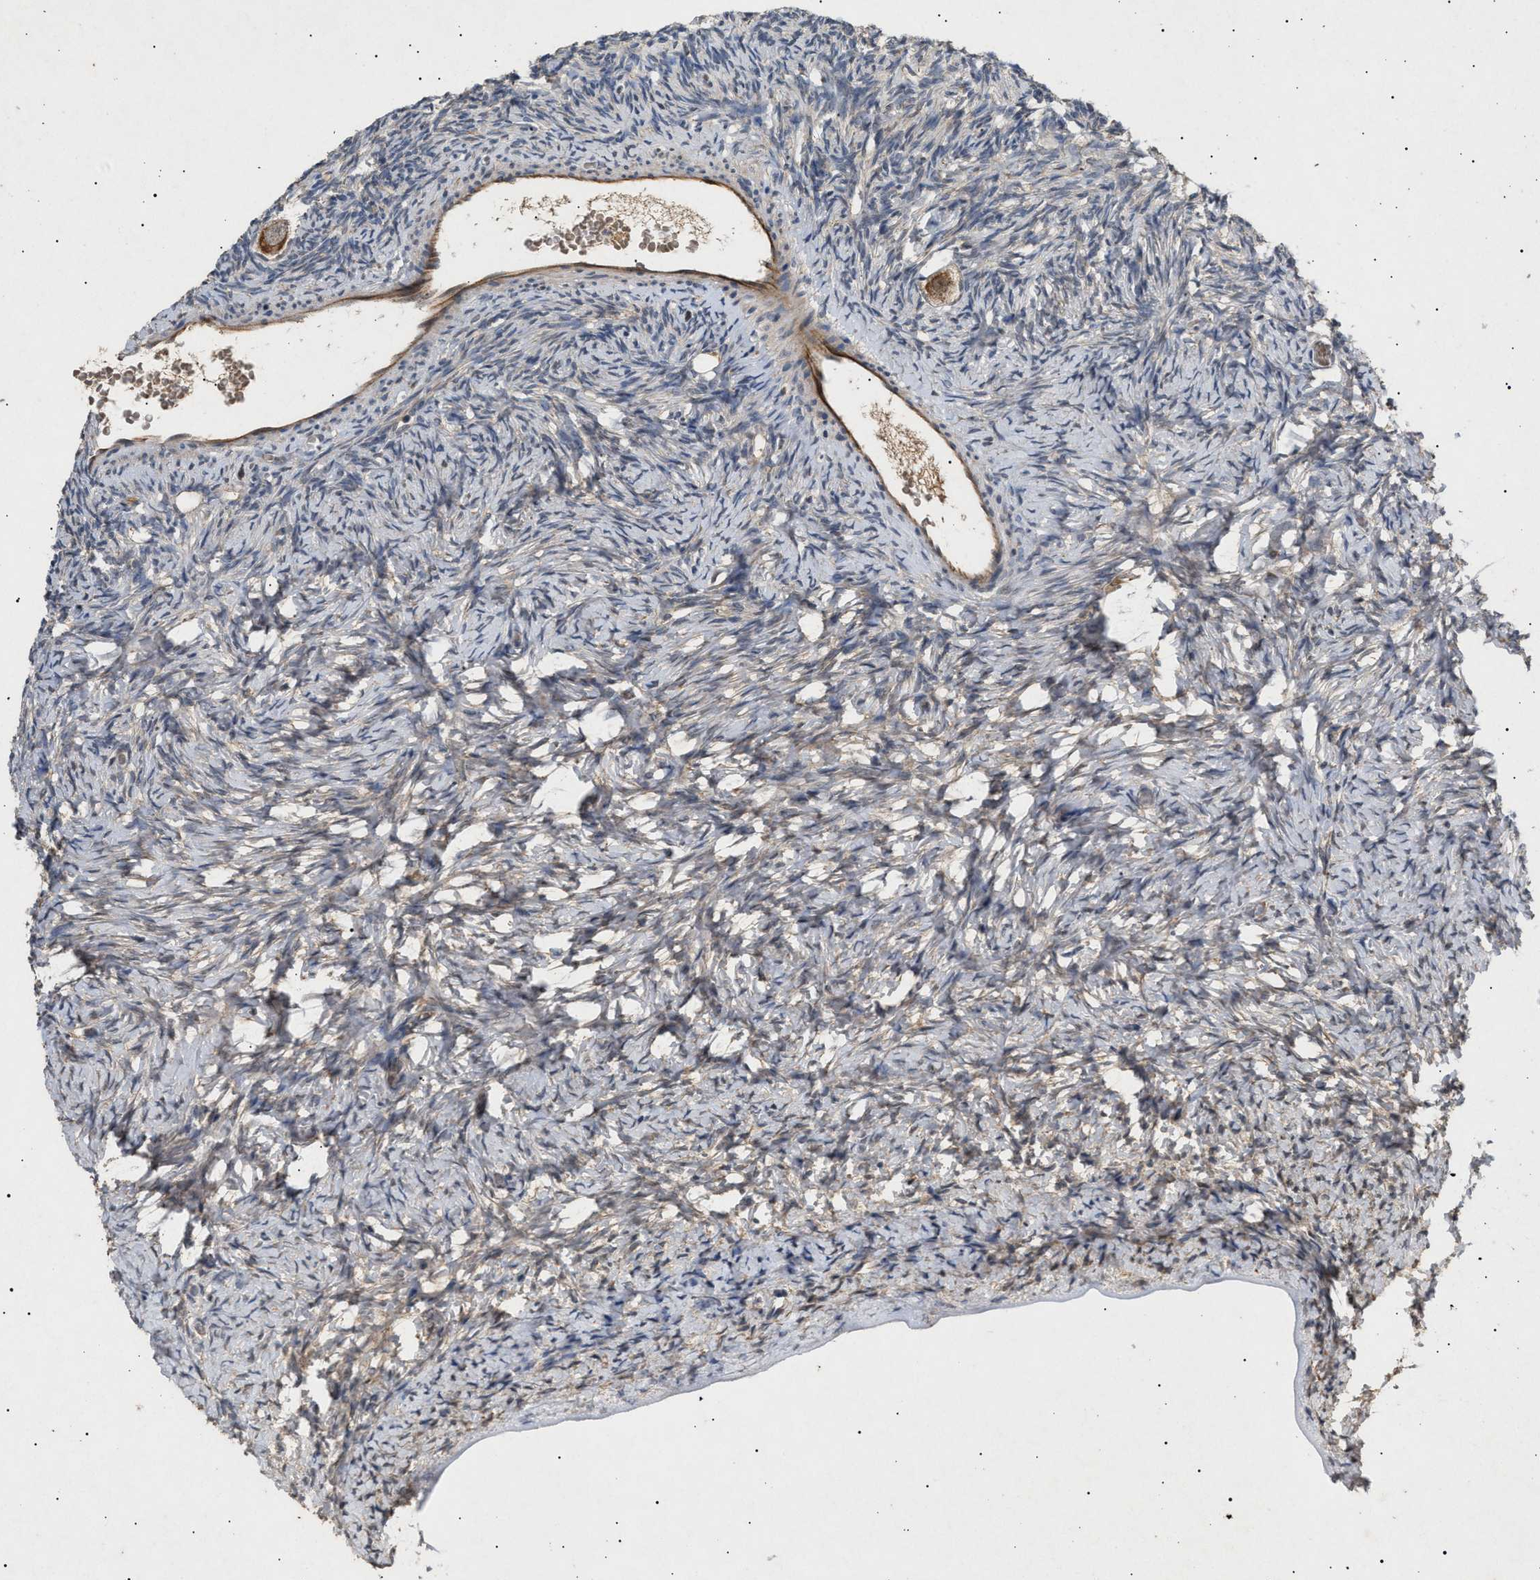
{"staining": {"intensity": "moderate", "quantity": ">75%", "location": "cytoplasmic/membranous"}, "tissue": "ovary", "cell_type": "Follicle cells", "image_type": "normal", "snomed": [{"axis": "morphology", "description": "Normal tissue, NOS"}, {"axis": "topography", "description": "Ovary"}], "caption": "High-power microscopy captured an immunohistochemistry photomicrograph of normal ovary, revealing moderate cytoplasmic/membranous staining in approximately >75% of follicle cells.", "gene": "SIRT5", "patient": {"sex": "female", "age": 27}}